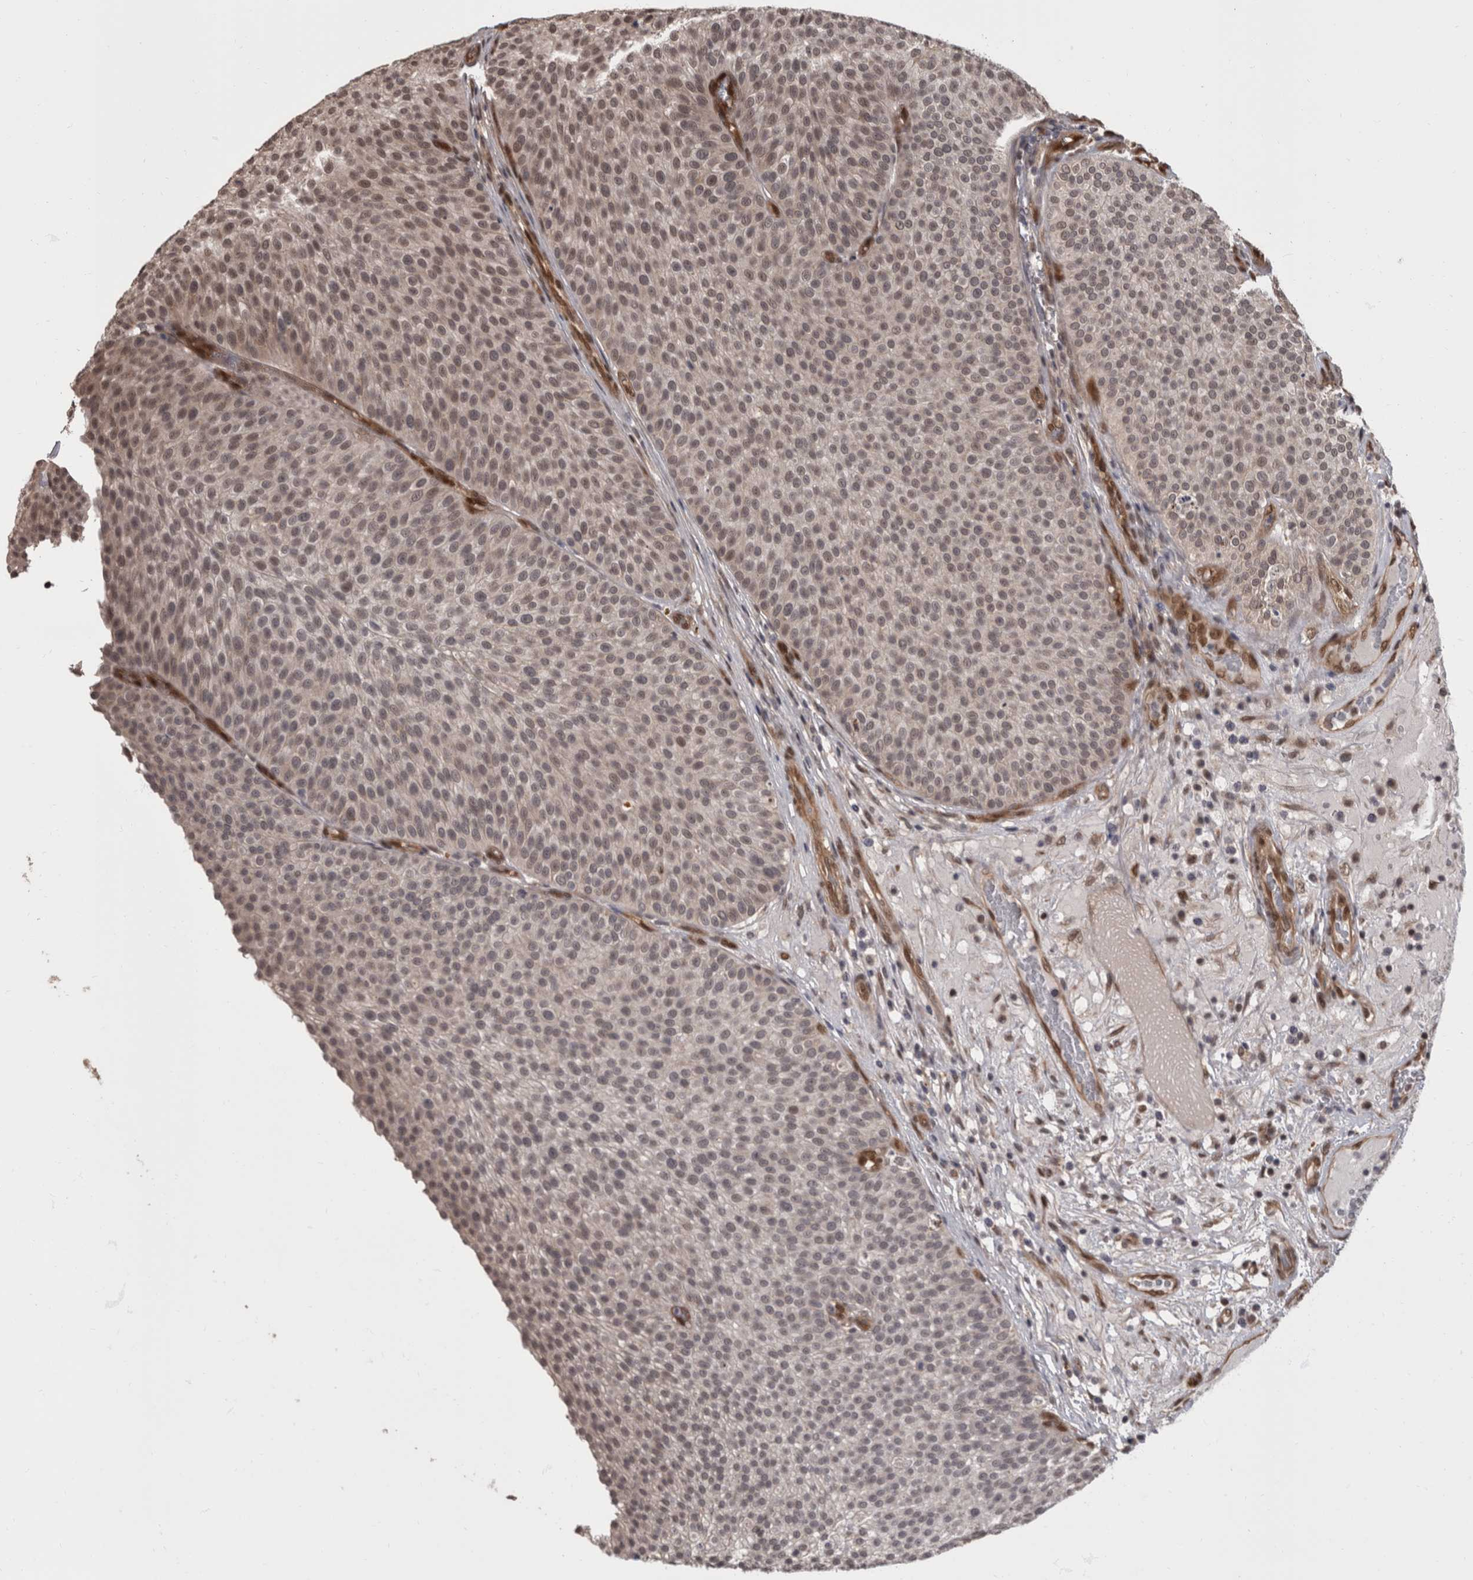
{"staining": {"intensity": "weak", "quantity": "25%-75%", "location": "nuclear"}, "tissue": "urothelial cancer", "cell_type": "Tumor cells", "image_type": "cancer", "snomed": [{"axis": "morphology", "description": "Normal tissue, NOS"}, {"axis": "morphology", "description": "Urothelial carcinoma, Low grade"}, {"axis": "topography", "description": "Smooth muscle"}, {"axis": "topography", "description": "Urinary bladder"}], "caption": "An image showing weak nuclear expression in approximately 25%-75% of tumor cells in urothelial carcinoma (low-grade), as visualized by brown immunohistochemical staining.", "gene": "AKT3", "patient": {"sex": "male", "age": 60}}